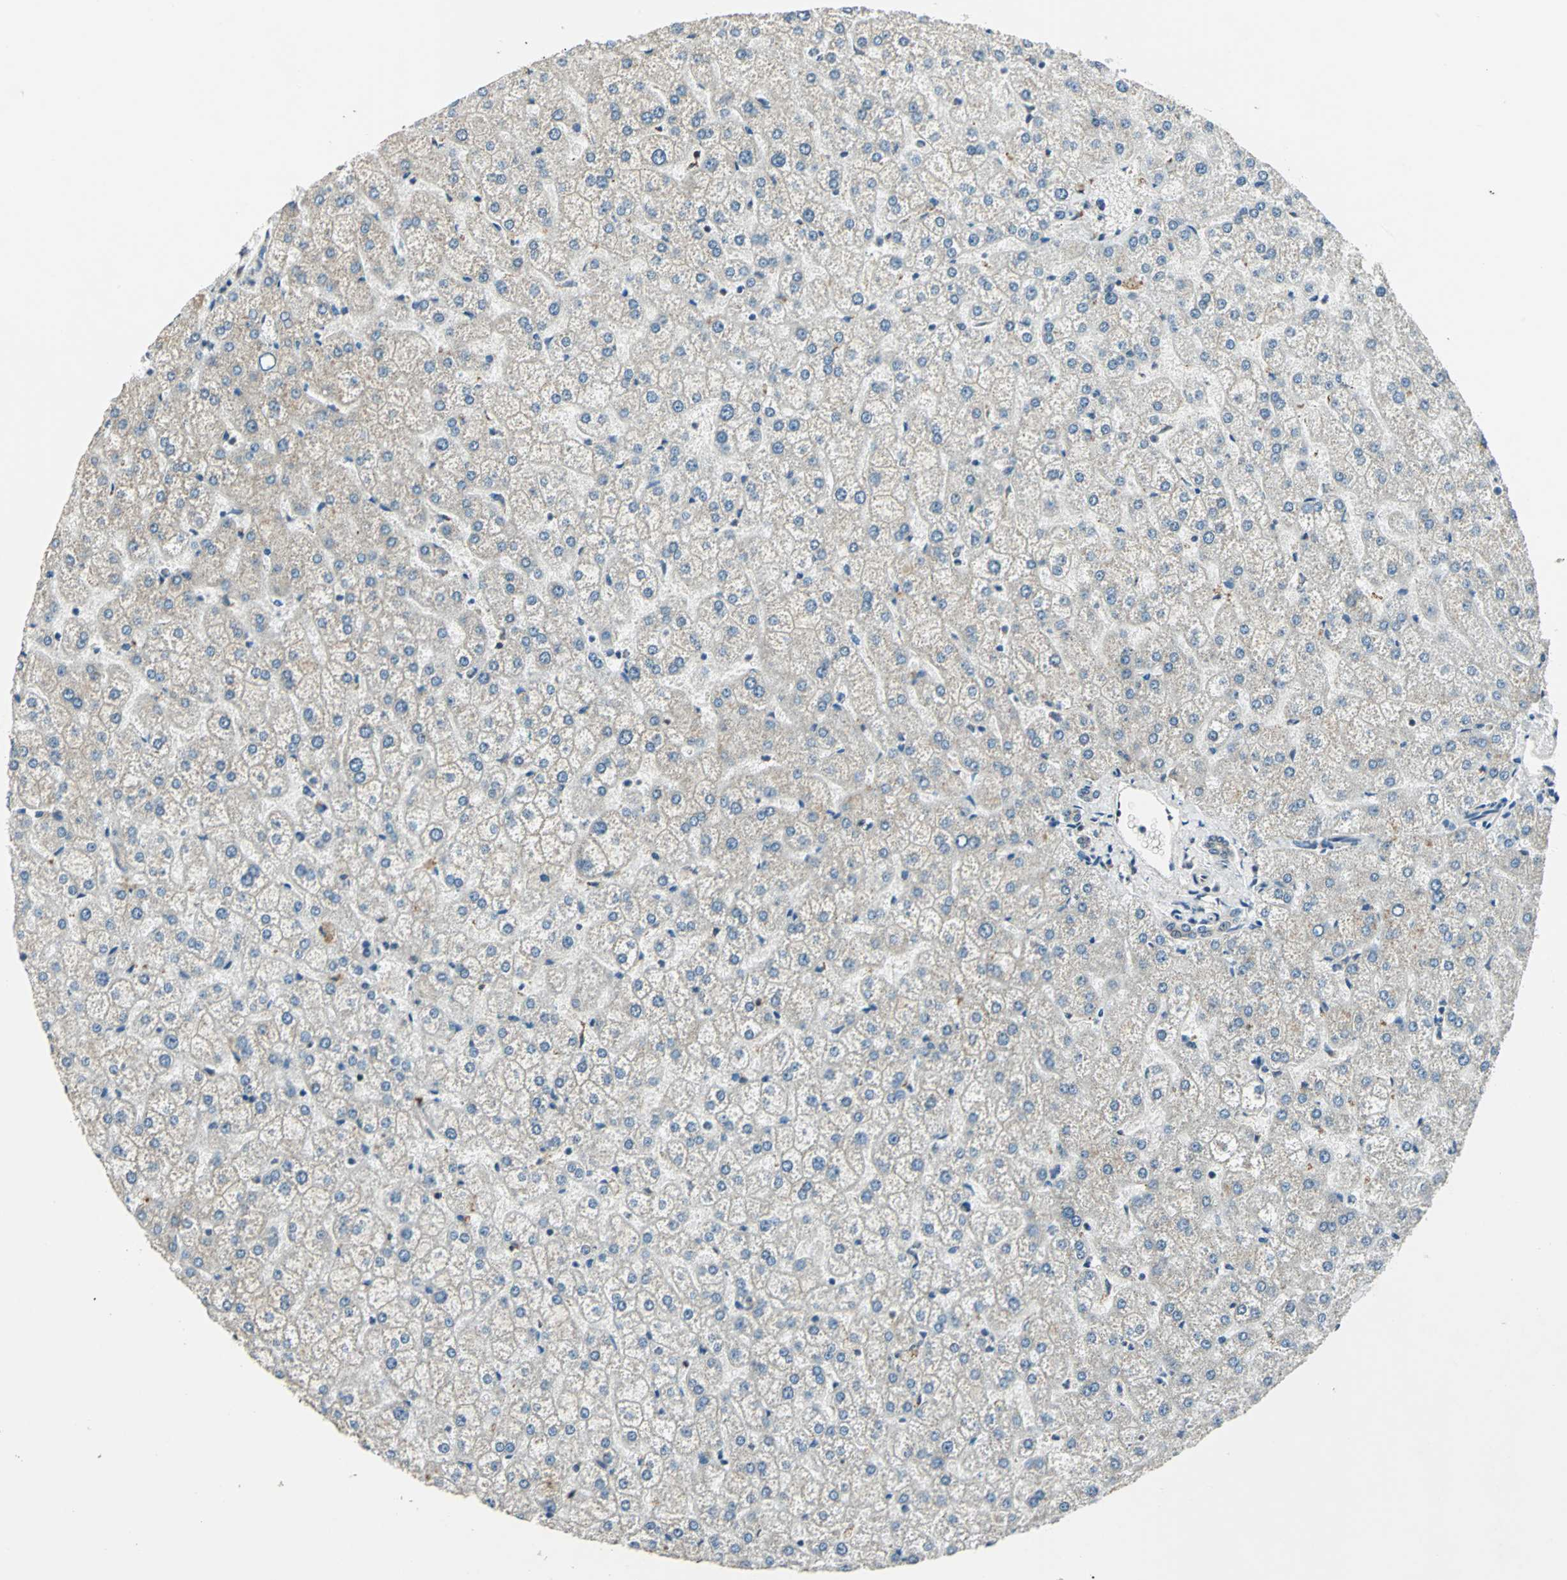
{"staining": {"intensity": "weak", "quantity": ">75%", "location": "cytoplasmic/membranous"}, "tissue": "liver", "cell_type": "Cholangiocytes", "image_type": "normal", "snomed": [{"axis": "morphology", "description": "Normal tissue, NOS"}, {"axis": "topography", "description": "Liver"}], "caption": "Immunohistochemical staining of benign liver displays weak cytoplasmic/membranous protein staining in about >75% of cholangiocytes. (brown staining indicates protein expression, while blue staining denotes nuclei).", "gene": "NUDT2", "patient": {"sex": "female", "age": 32}}